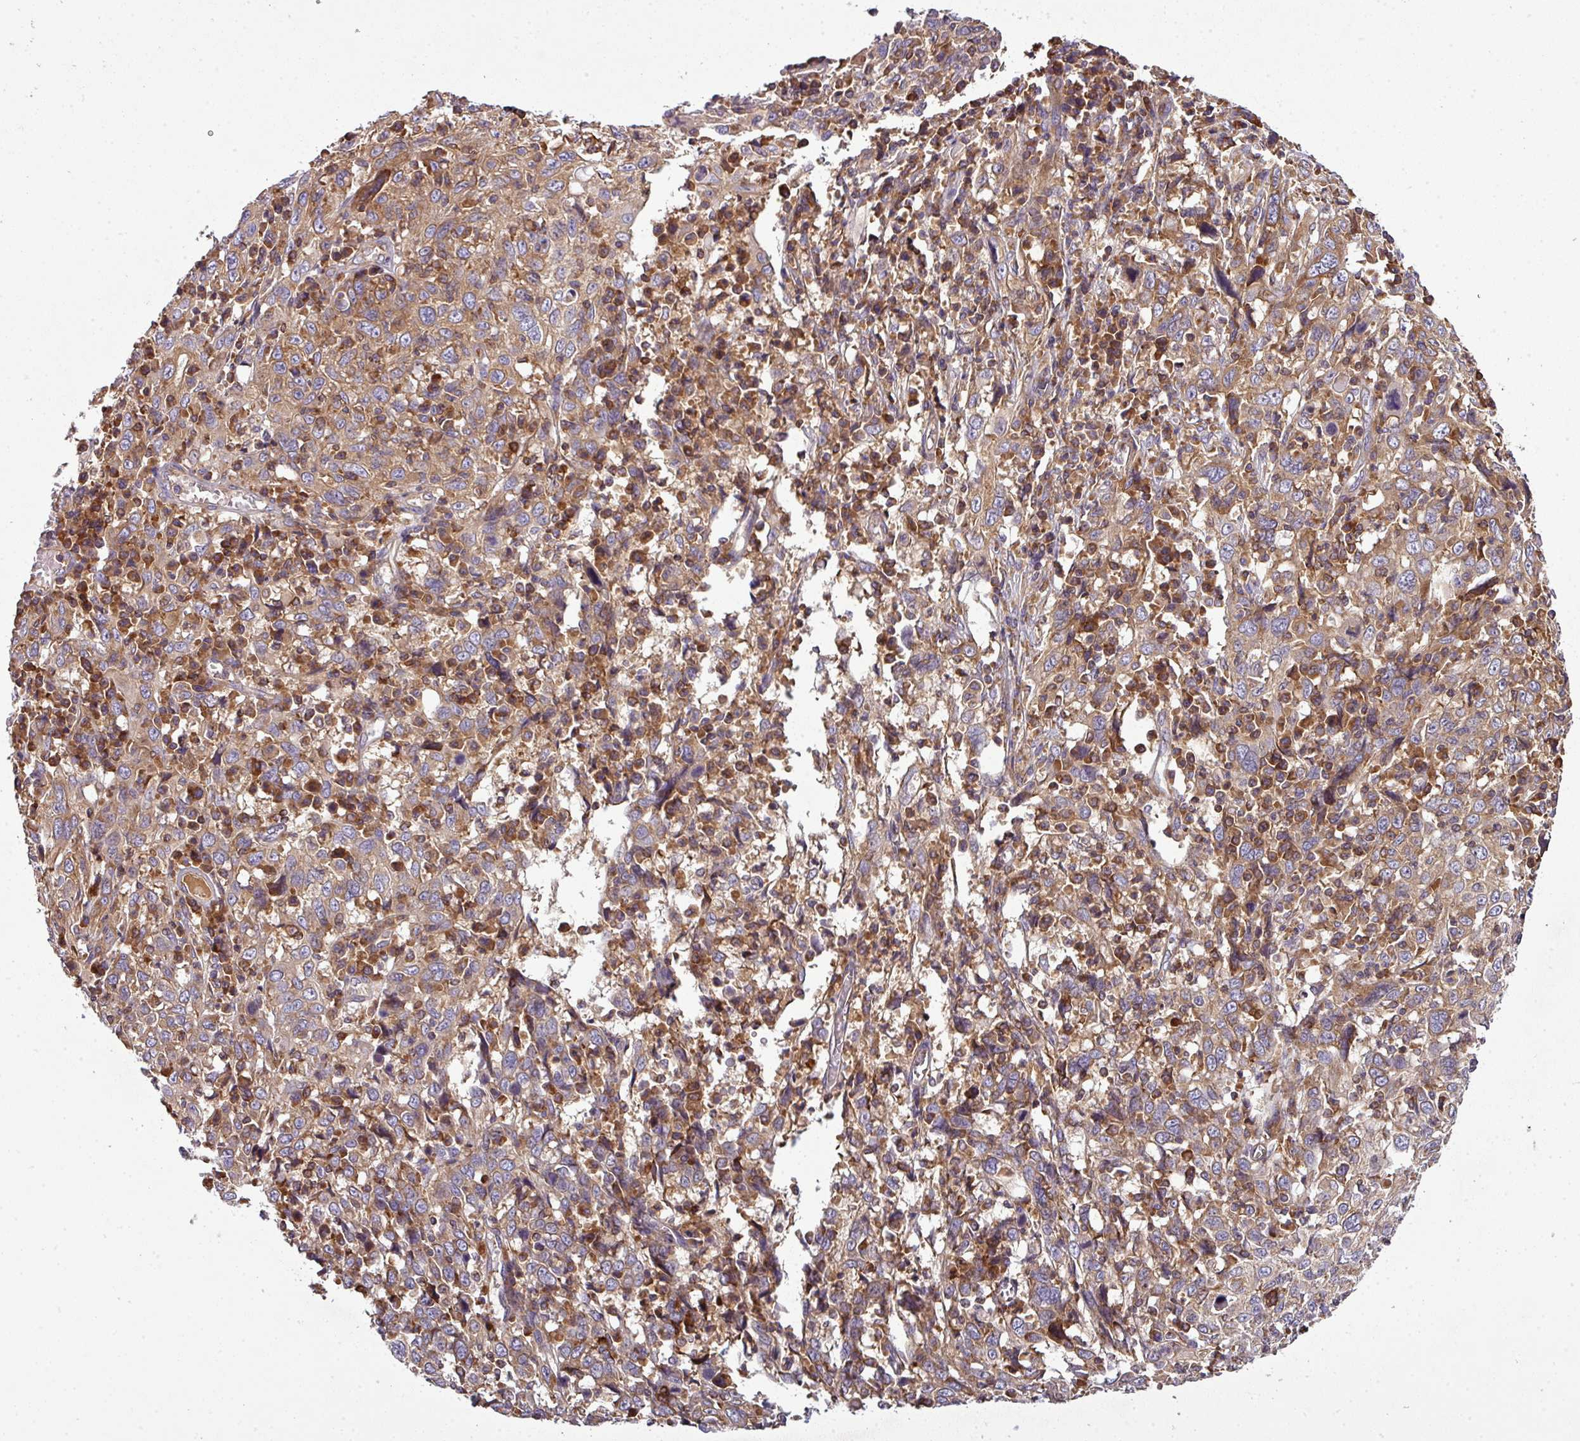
{"staining": {"intensity": "moderate", "quantity": ">75%", "location": "cytoplasmic/membranous"}, "tissue": "cervical cancer", "cell_type": "Tumor cells", "image_type": "cancer", "snomed": [{"axis": "morphology", "description": "Squamous cell carcinoma, NOS"}, {"axis": "topography", "description": "Cervix"}], "caption": "A brown stain highlights moderate cytoplasmic/membranous expression of a protein in squamous cell carcinoma (cervical) tumor cells. (DAB IHC, brown staining for protein, blue staining for nuclei).", "gene": "LRRC74B", "patient": {"sex": "female", "age": 46}}